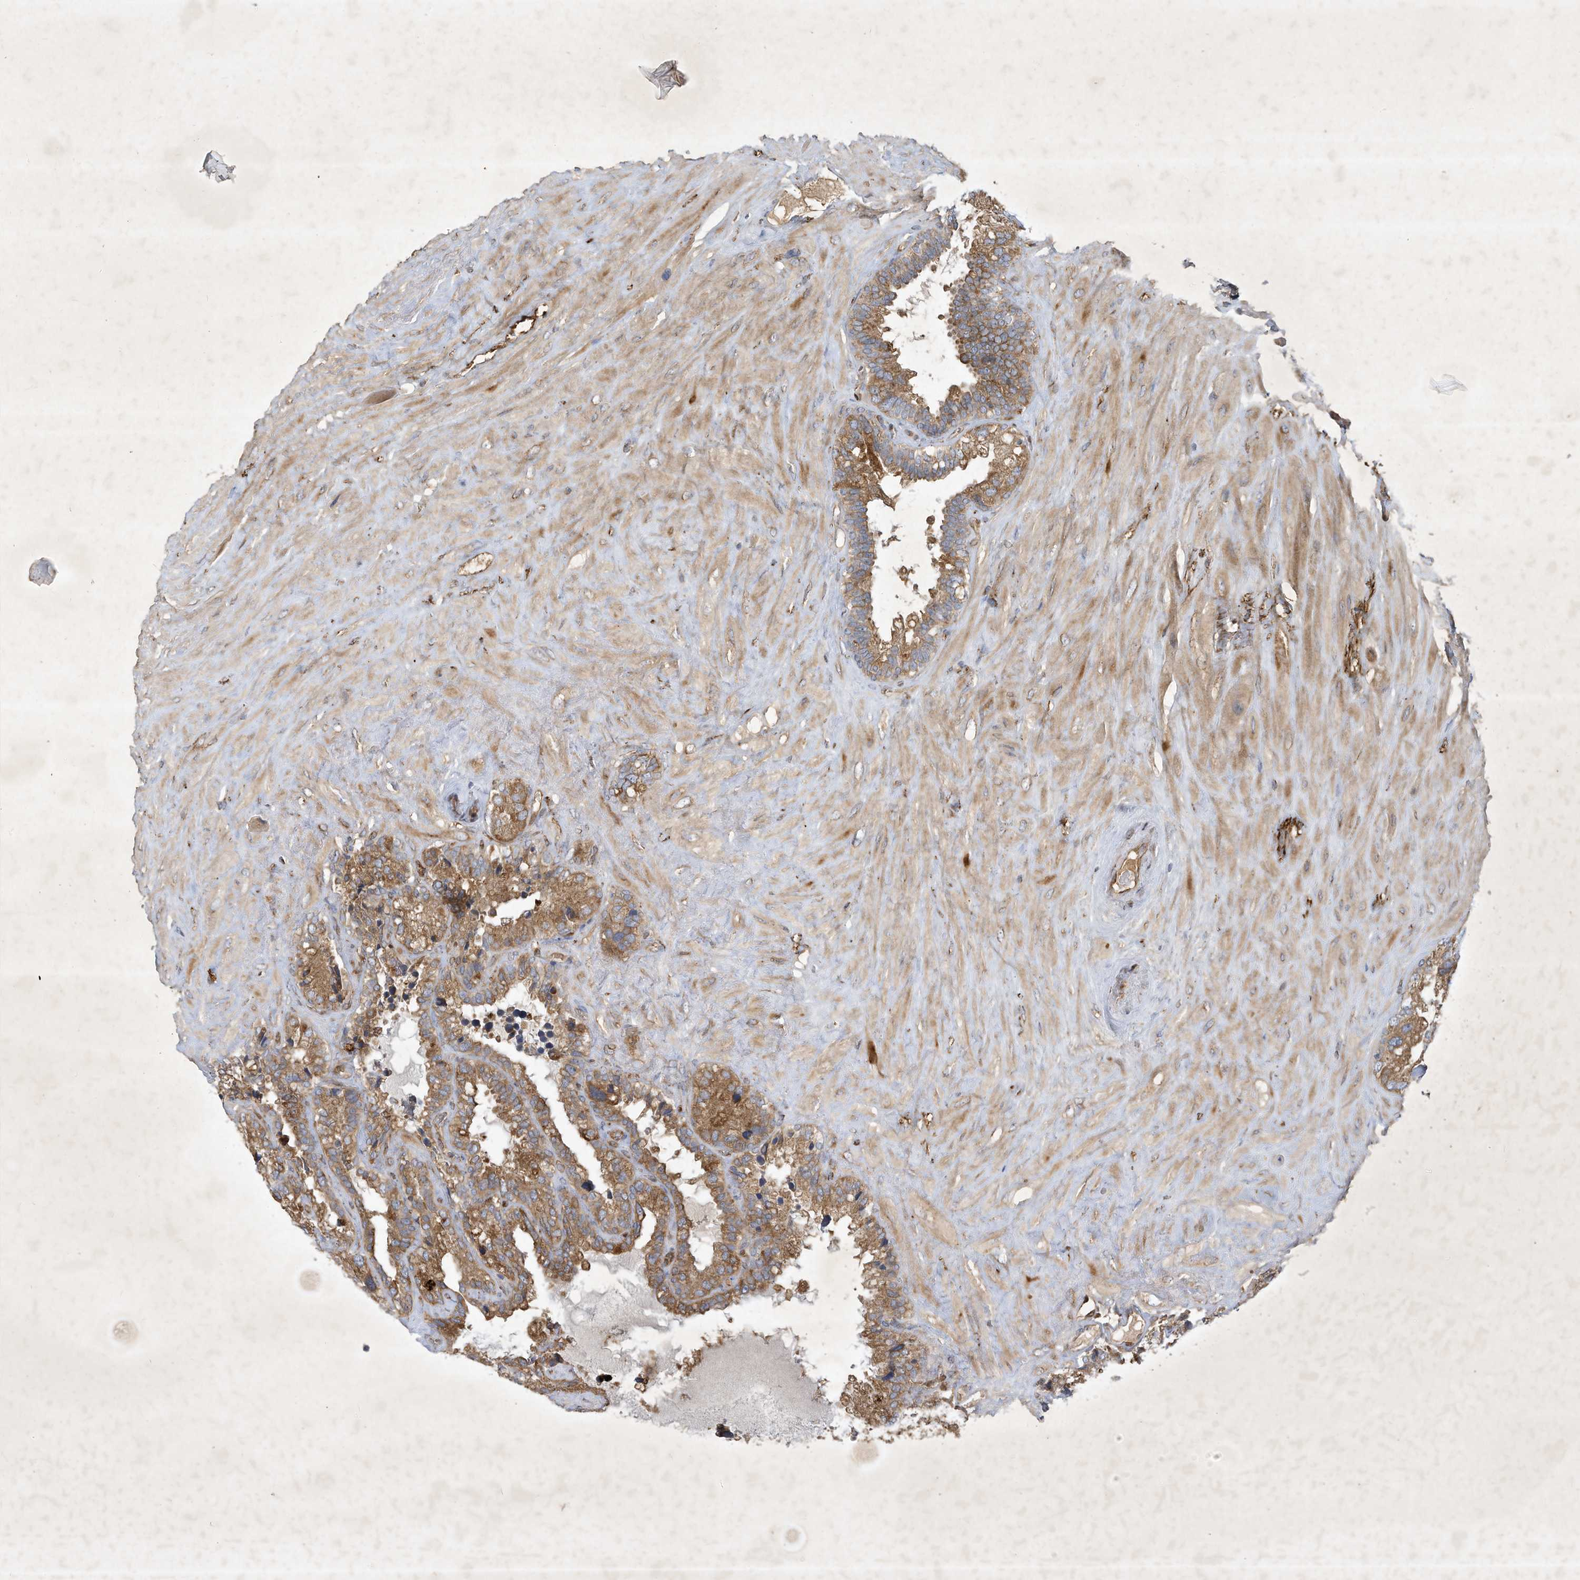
{"staining": {"intensity": "moderate", "quantity": ">75%", "location": "cytoplasmic/membranous"}, "tissue": "seminal vesicle", "cell_type": "Glandular cells", "image_type": "normal", "snomed": [{"axis": "morphology", "description": "Normal tissue, NOS"}, {"axis": "topography", "description": "Prostate"}, {"axis": "topography", "description": "Seminal veicle"}], "caption": "Immunohistochemical staining of normal human seminal vesicle reveals >75% levels of moderate cytoplasmic/membranous protein staining in approximately >75% of glandular cells. (Stains: DAB (3,3'-diaminobenzidine) in brown, nuclei in blue, Microscopy: brightfield microscopy at high magnification).", "gene": "SYNJ2", "patient": {"sex": "male", "age": 68}}